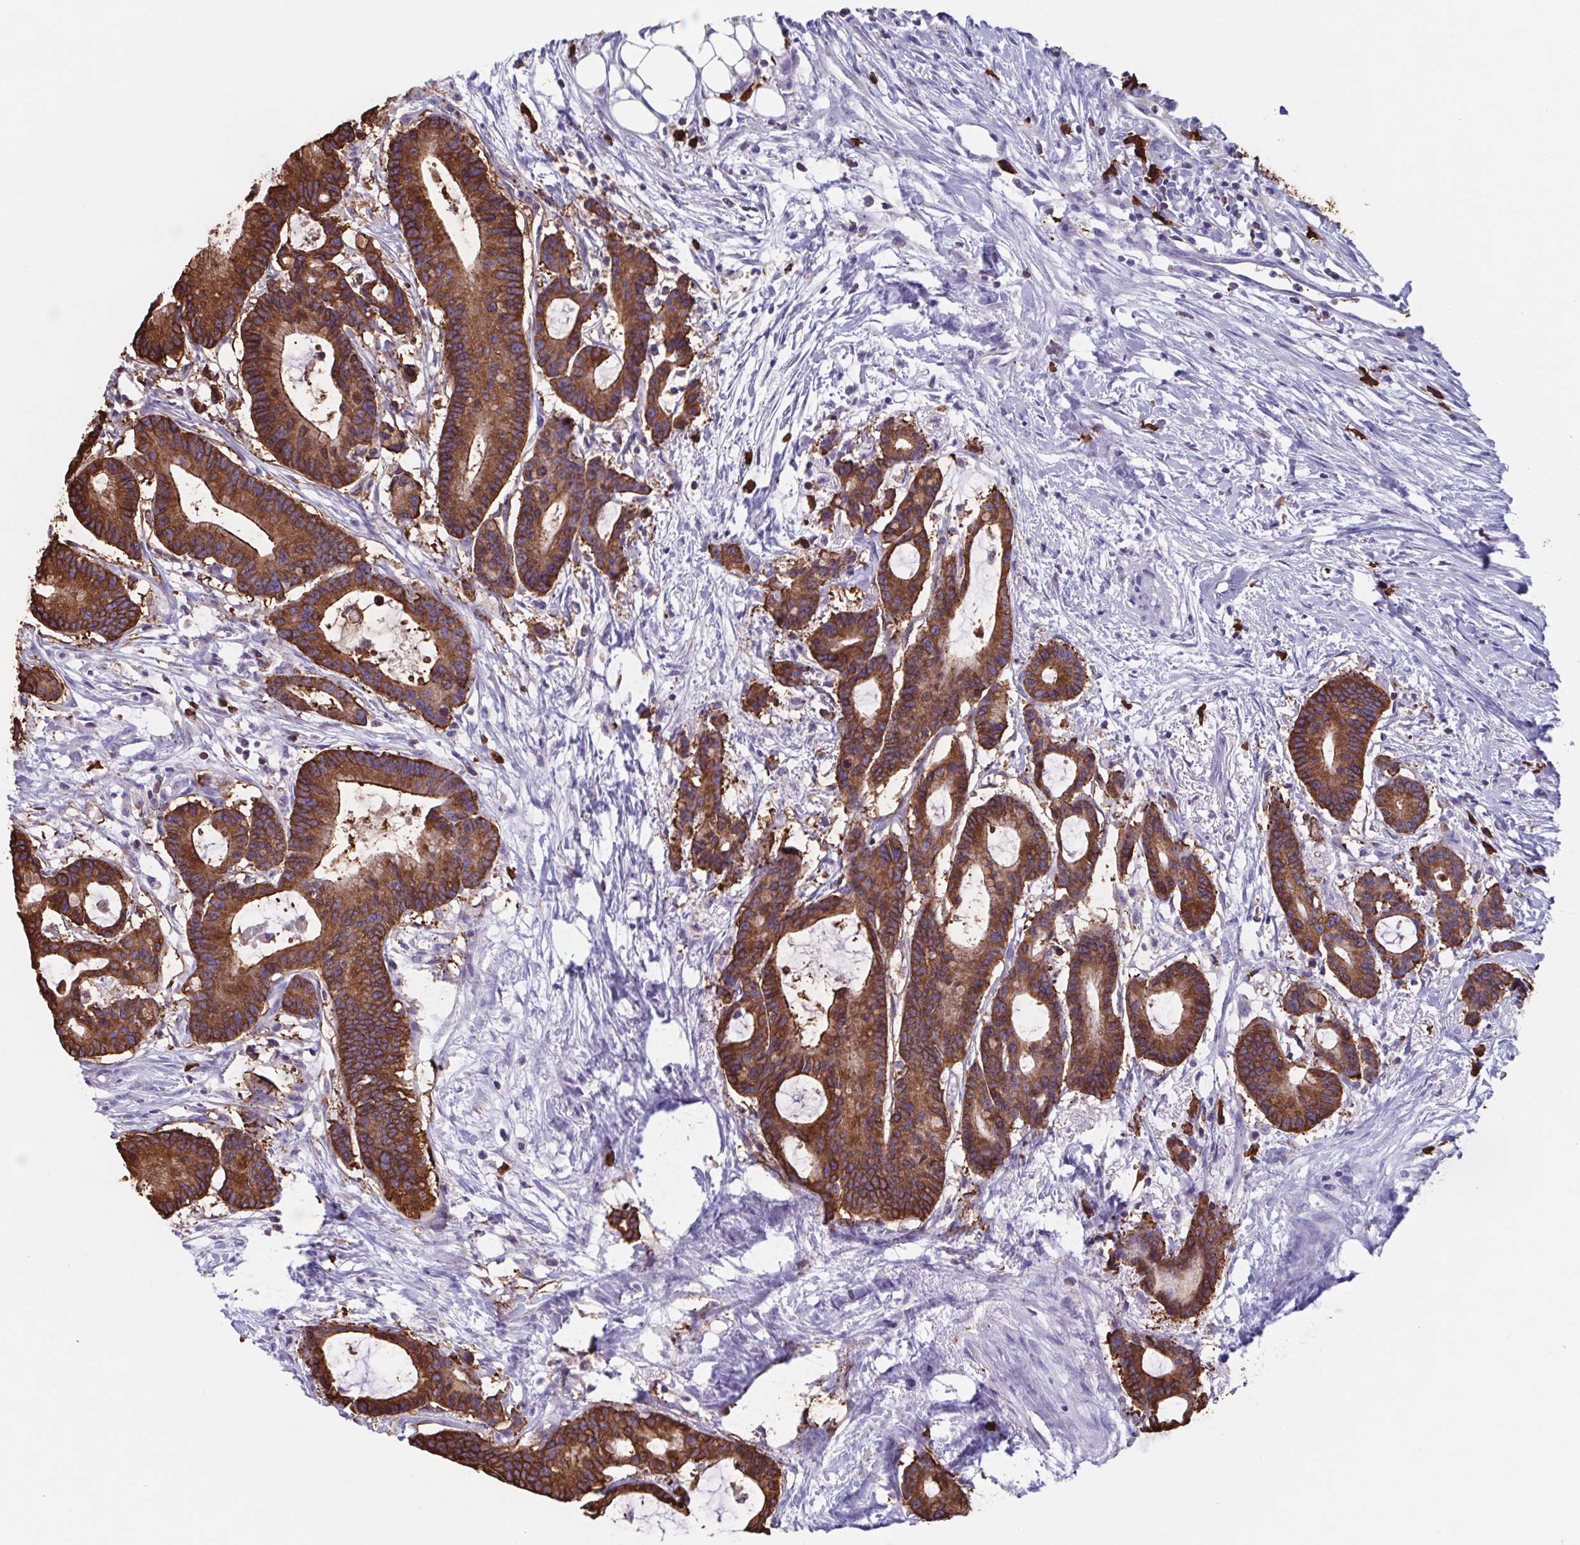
{"staining": {"intensity": "strong", "quantity": ">75%", "location": "cytoplasmic/membranous"}, "tissue": "colorectal cancer", "cell_type": "Tumor cells", "image_type": "cancer", "snomed": [{"axis": "morphology", "description": "Adenocarcinoma, NOS"}, {"axis": "topography", "description": "Colon"}], "caption": "A brown stain labels strong cytoplasmic/membranous staining of a protein in human colorectal cancer tumor cells.", "gene": "TPD52", "patient": {"sex": "female", "age": 78}}